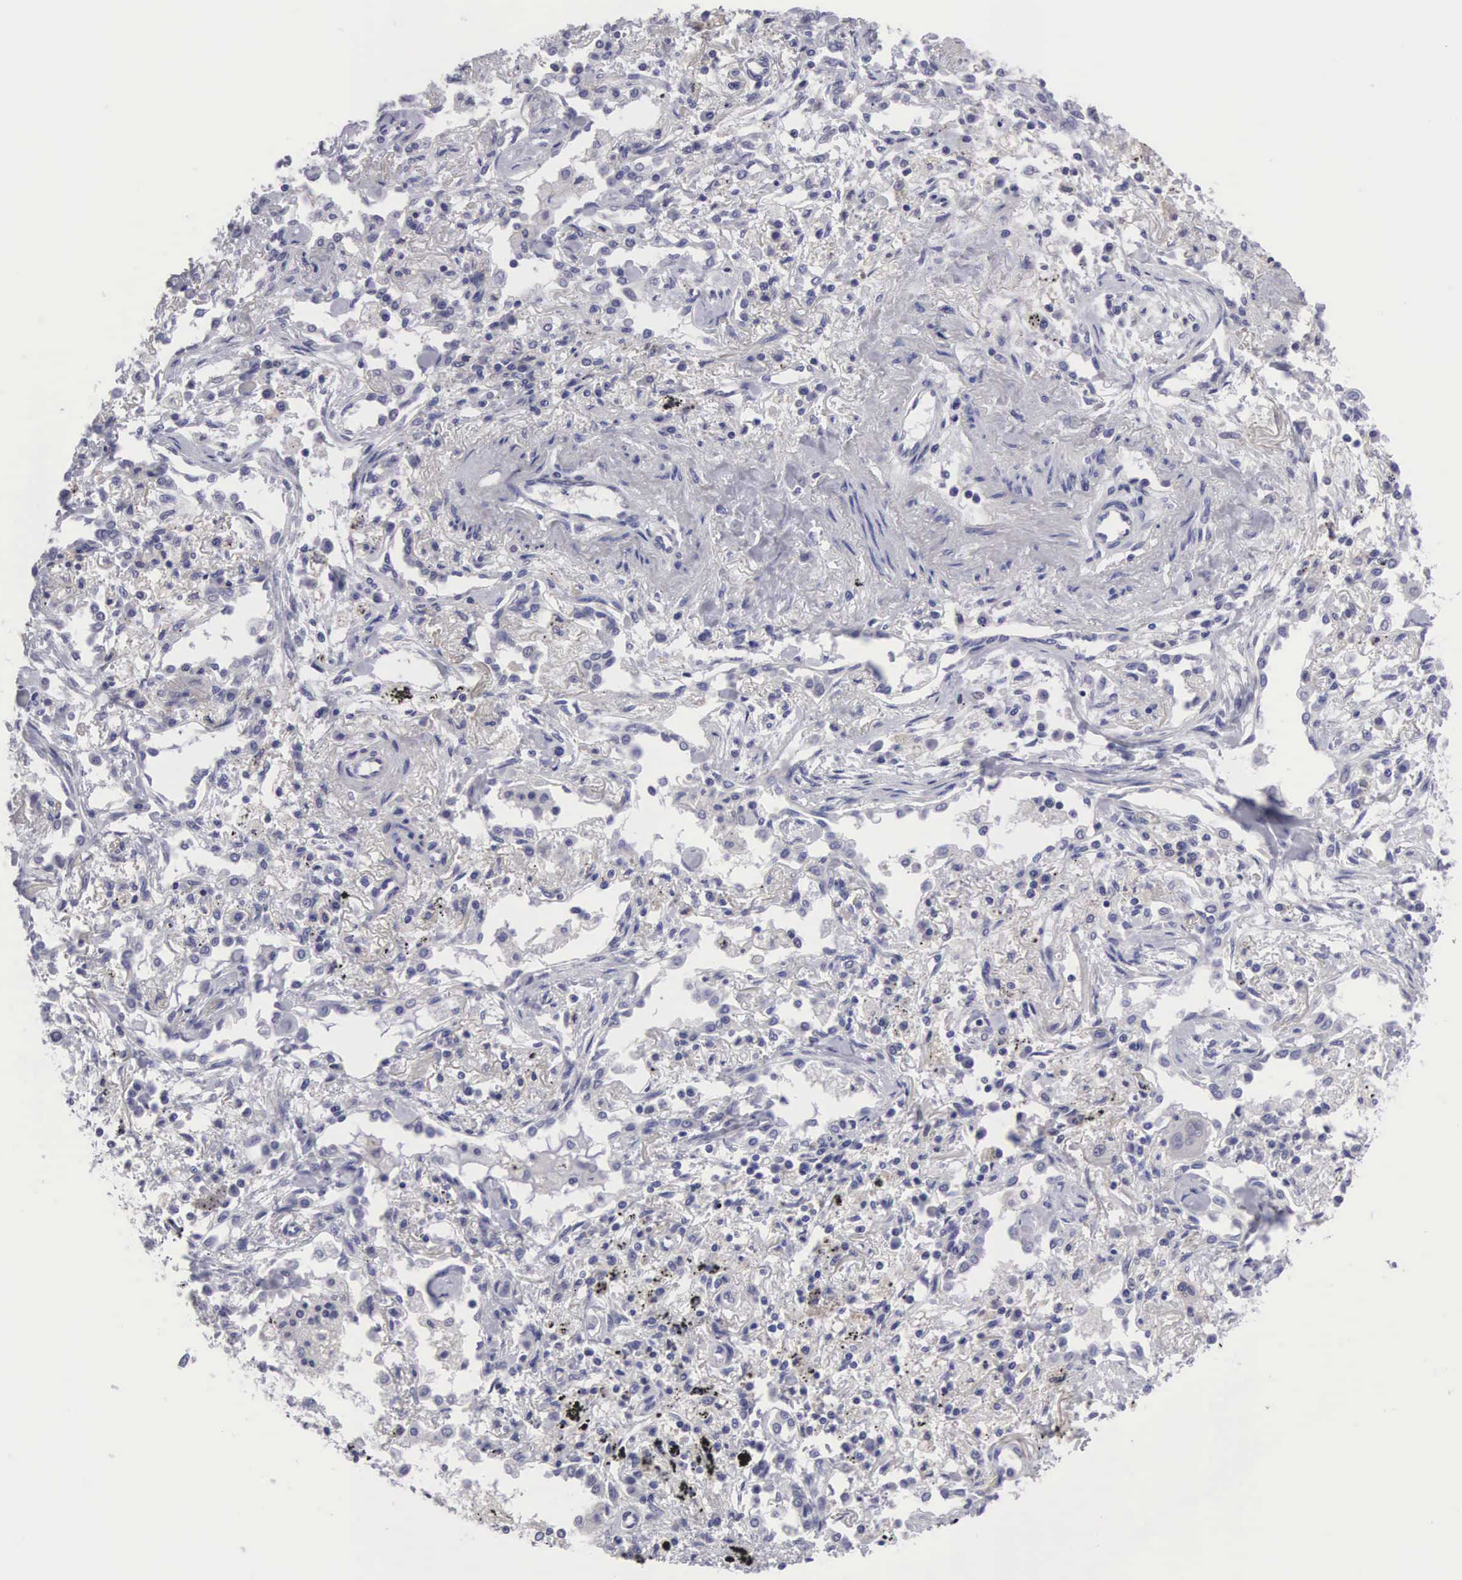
{"staining": {"intensity": "negative", "quantity": "none", "location": "none"}, "tissue": "lung cancer", "cell_type": "Tumor cells", "image_type": "cancer", "snomed": [{"axis": "morphology", "description": "Adenocarcinoma, NOS"}, {"axis": "topography", "description": "Lung"}], "caption": "High power microscopy histopathology image of an IHC micrograph of lung cancer (adenocarcinoma), revealing no significant expression in tumor cells. (DAB IHC visualized using brightfield microscopy, high magnification).", "gene": "SLITRK4", "patient": {"sex": "male", "age": 60}}